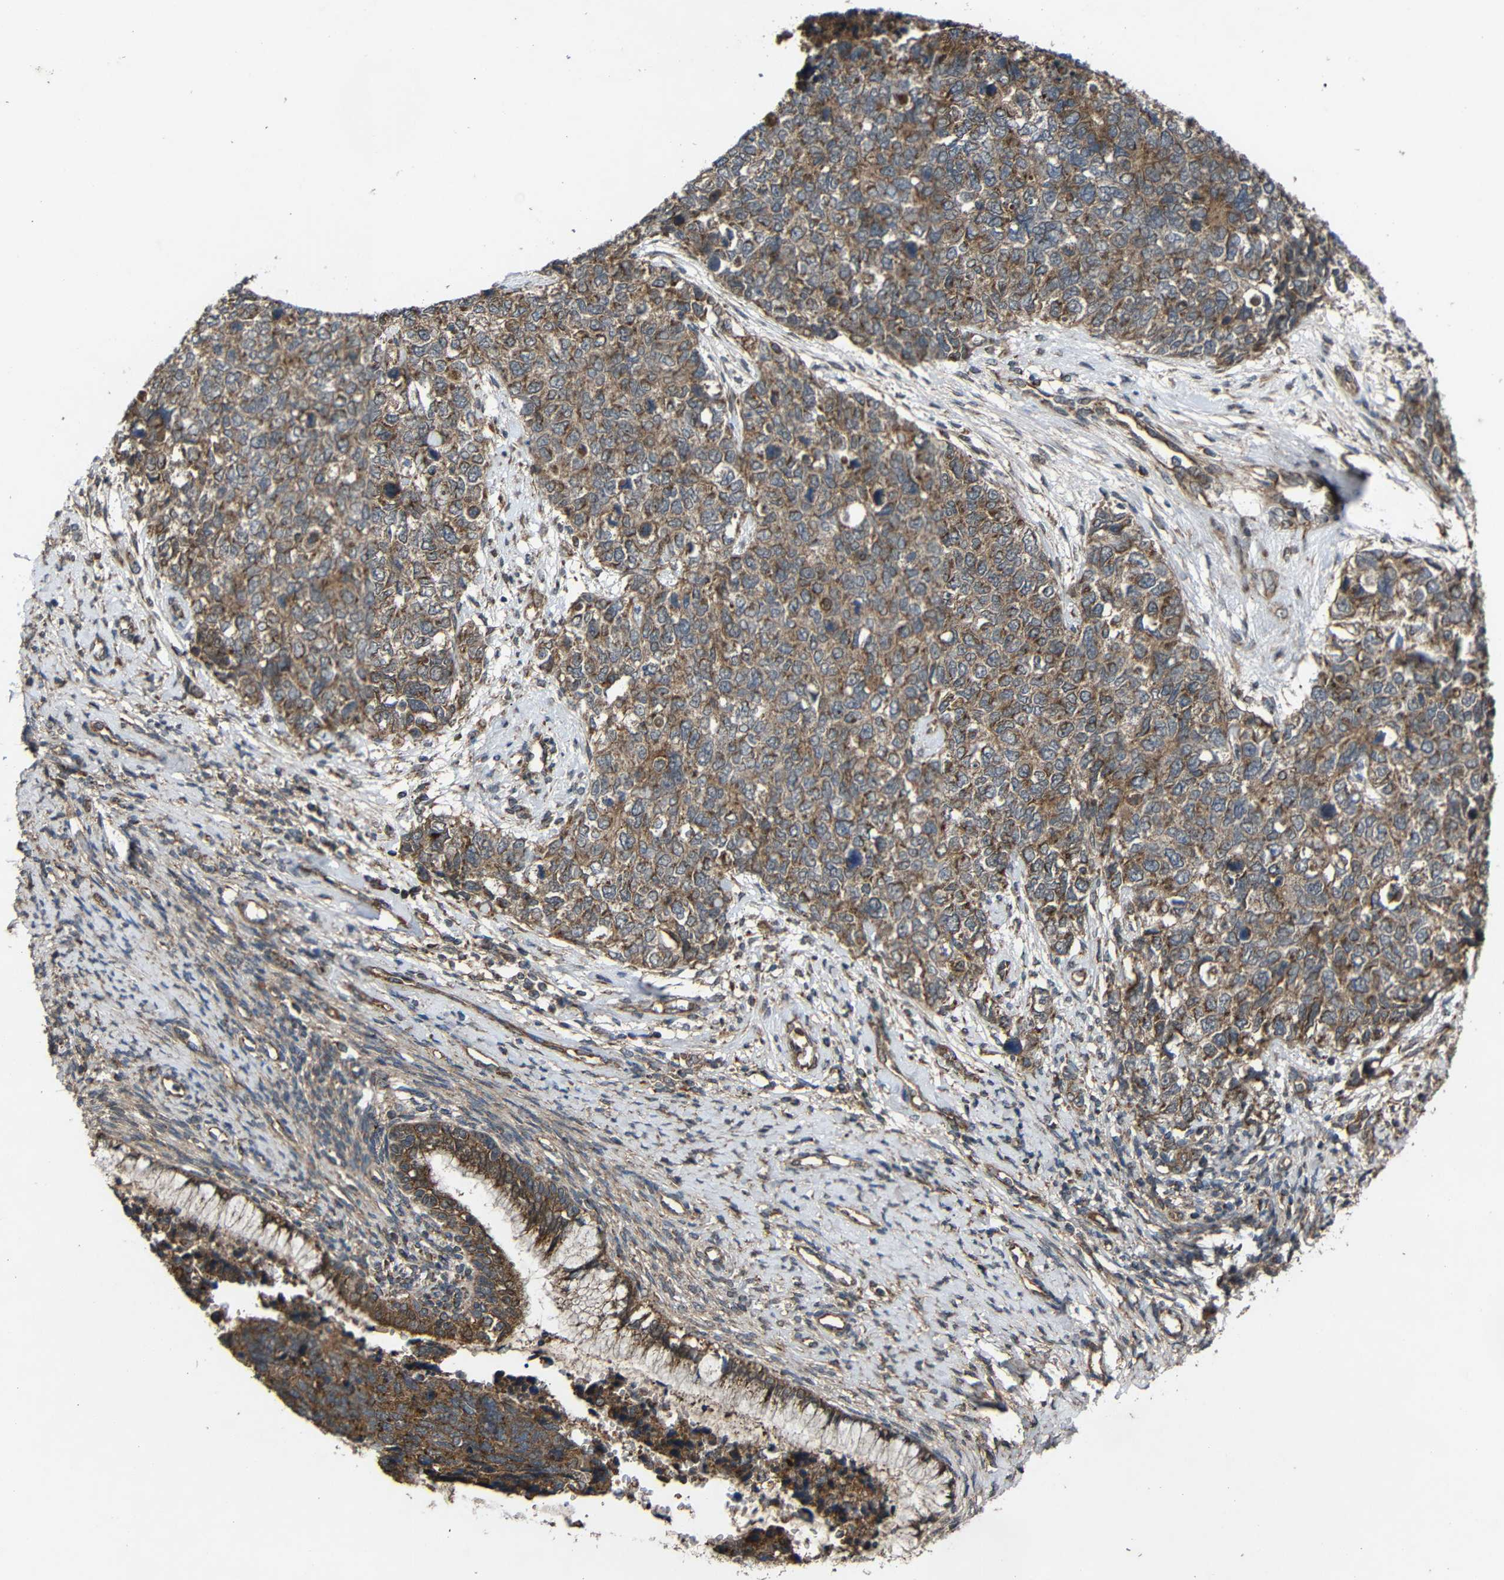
{"staining": {"intensity": "moderate", "quantity": ">75%", "location": "cytoplasmic/membranous"}, "tissue": "cervical cancer", "cell_type": "Tumor cells", "image_type": "cancer", "snomed": [{"axis": "morphology", "description": "Squamous cell carcinoma, NOS"}, {"axis": "topography", "description": "Cervix"}], "caption": "An IHC histopathology image of neoplastic tissue is shown. Protein staining in brown labels moderate cytoplasmic/membranous positivity in squamous cell carcinoma (cervical) within tumor cells. (Brightfield microscopy of DAB IHC at high magnification).", "gene": "C1GALT1", "patient": {"sex": "female", "age": 63}}